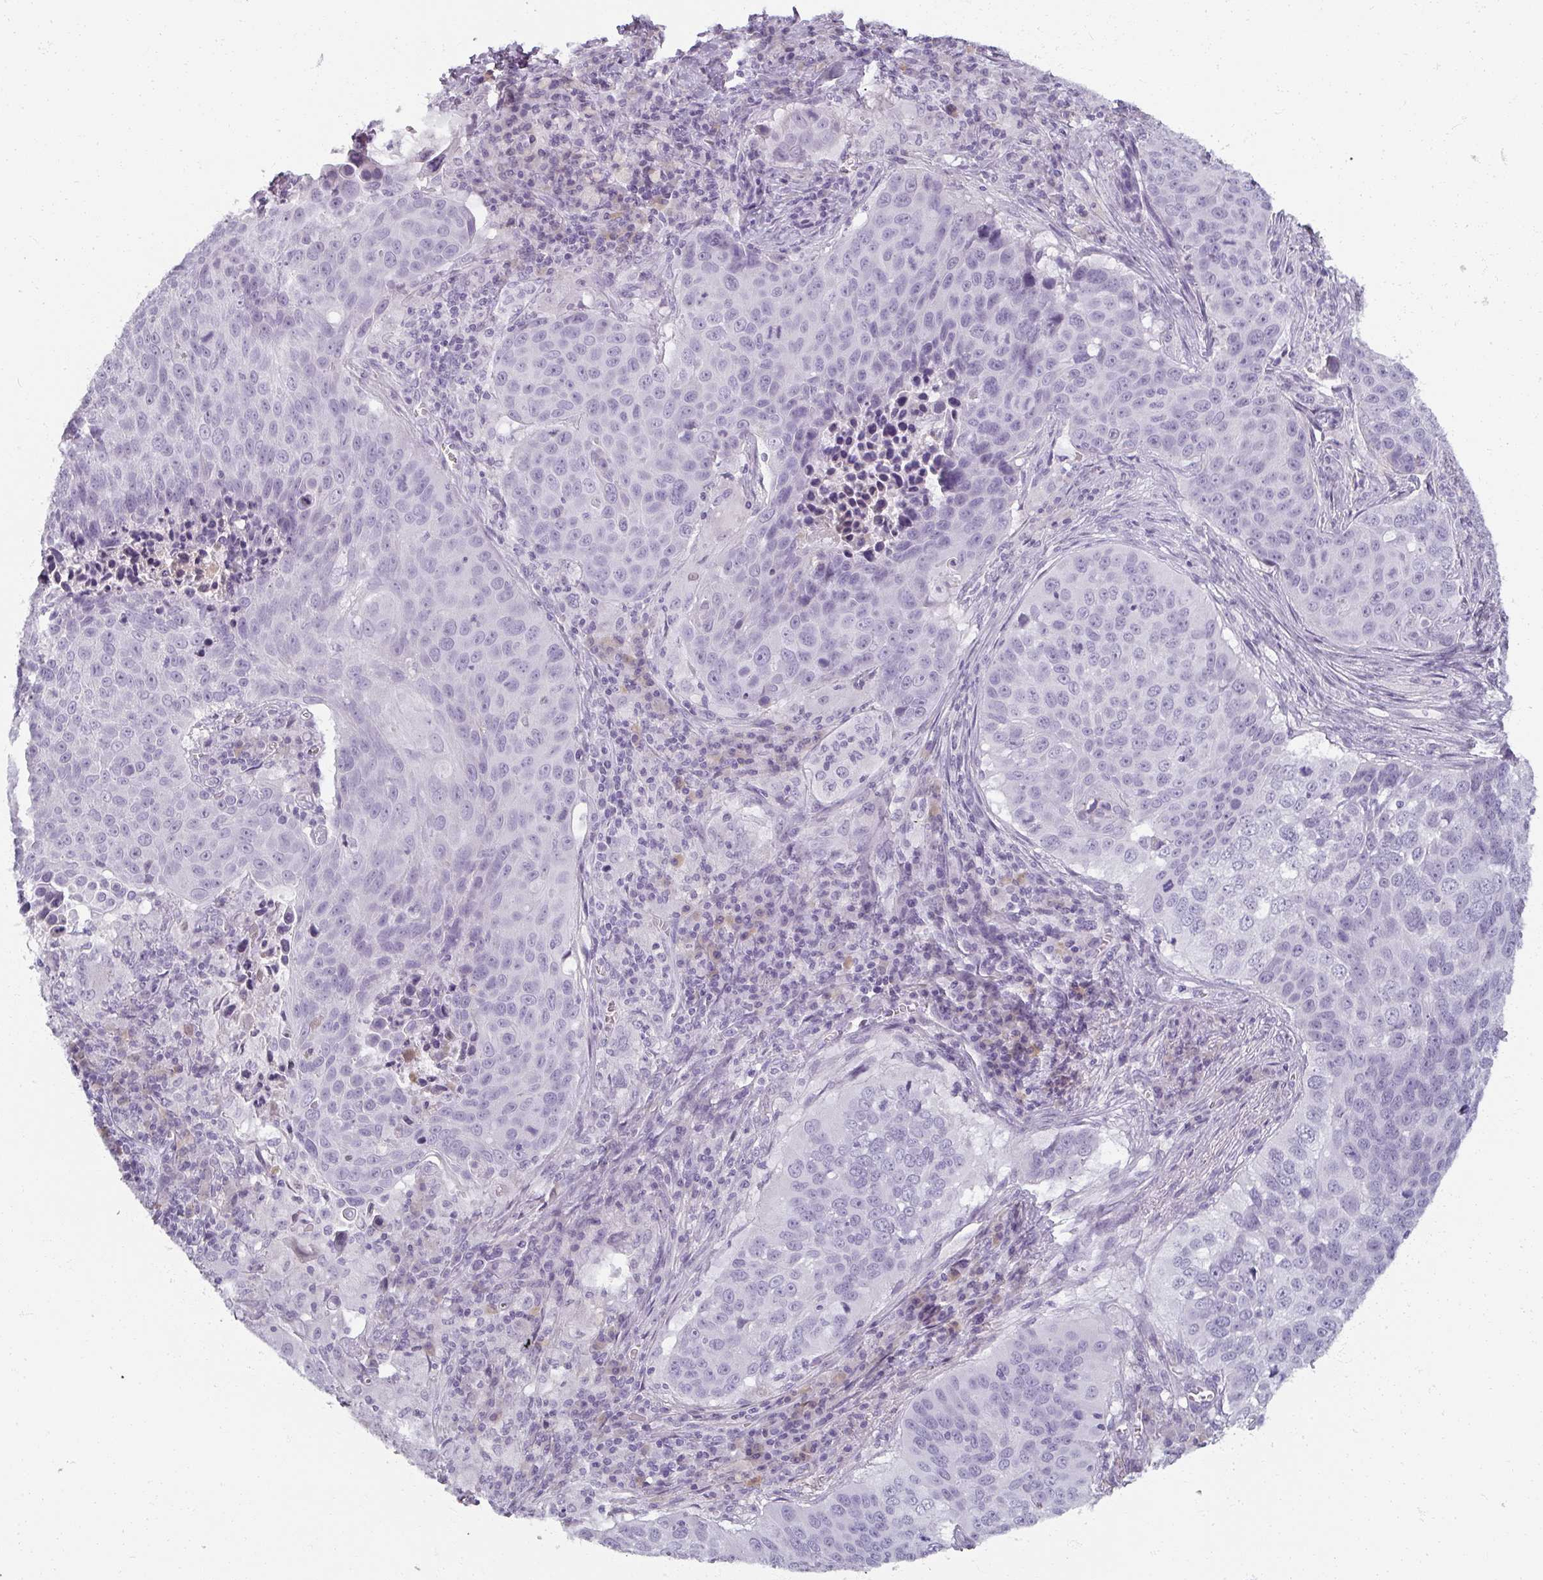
{"staining": {"intensity": "negative", "quantity": "none", "location": "none"}, "tissue": "lung cancer", "cell_type": "Tumor cells", "image_type": "cancer", "snomed": [{"axis": "morphology", "description": "Squamous cell carcinoma, NOS"}, {"axis": "topography", "description": "Lung"}], "caption": "Immunohistochemical staining of human lung cancer (squamous cell carcinoma) shows no significant expression in tumor cells. (Stains: DAB immunohistochemistry (IHC) with hematoxylin counter stain, Microscopy: brightfield microscopy at high magnification).", "gene": "REG3G", "patient": {"sex": "male", "age": 78}}